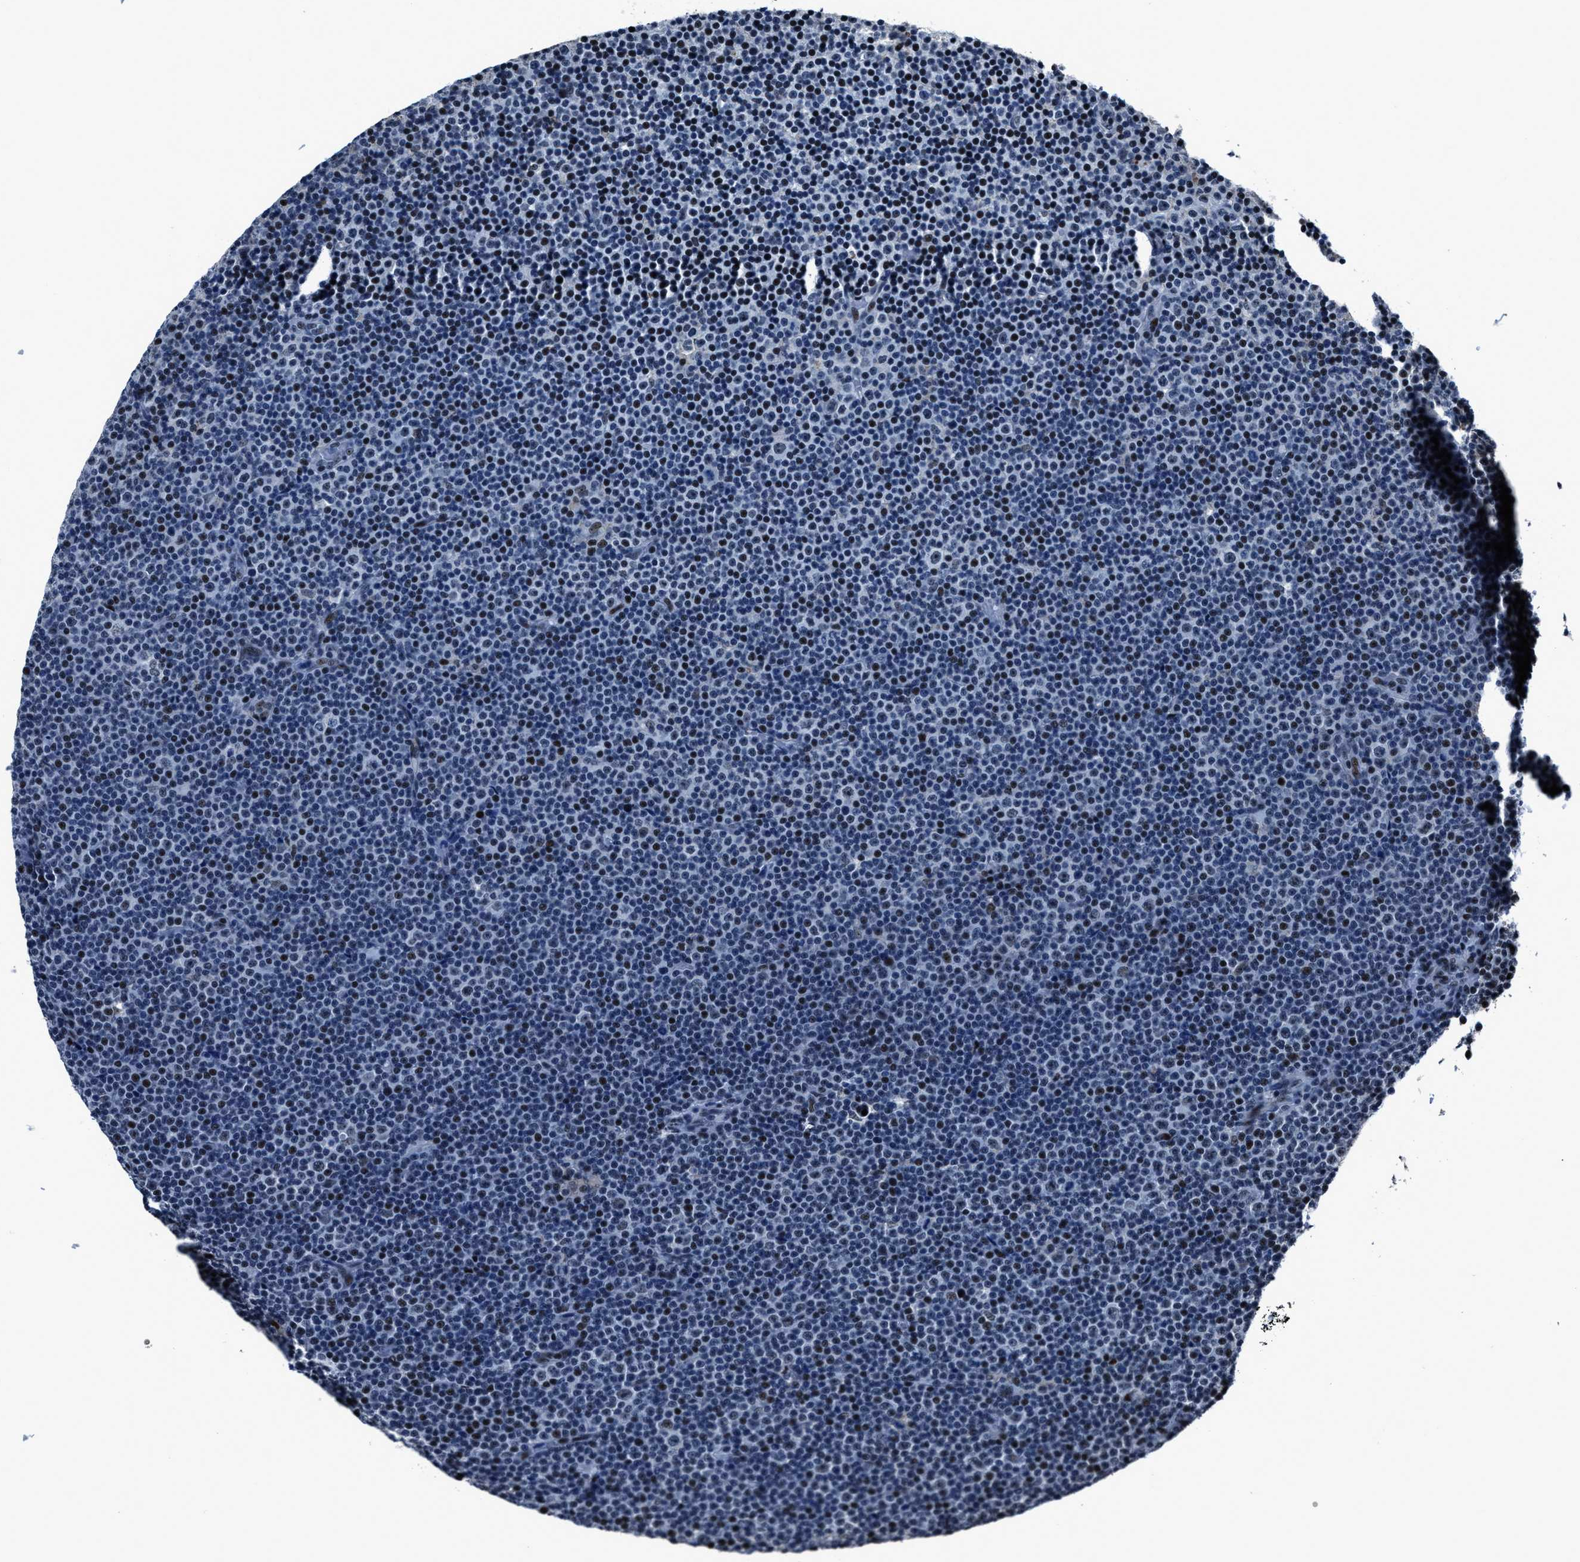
{"staining": {"intensity": "negative", "quantity": "none", "location": "none"}, "tissue": "lymphoma", "cell_type": "Tumor cells", "image_type": "cancer", "snomed": [{"axis": "morphology", "description": "Malignant lymphoma, non-Hodgkin's type, Low grade"}, {"axis": "topography", "description": "Lymph node"}], "caption": "There is no significant positivity in tumor cells of low-grade malignant lymphoma, non-Hodgkin's type. Nuclei are stained in blue.", "gene": "PPIE", "patient": {"sex": "female", "age": 67}}